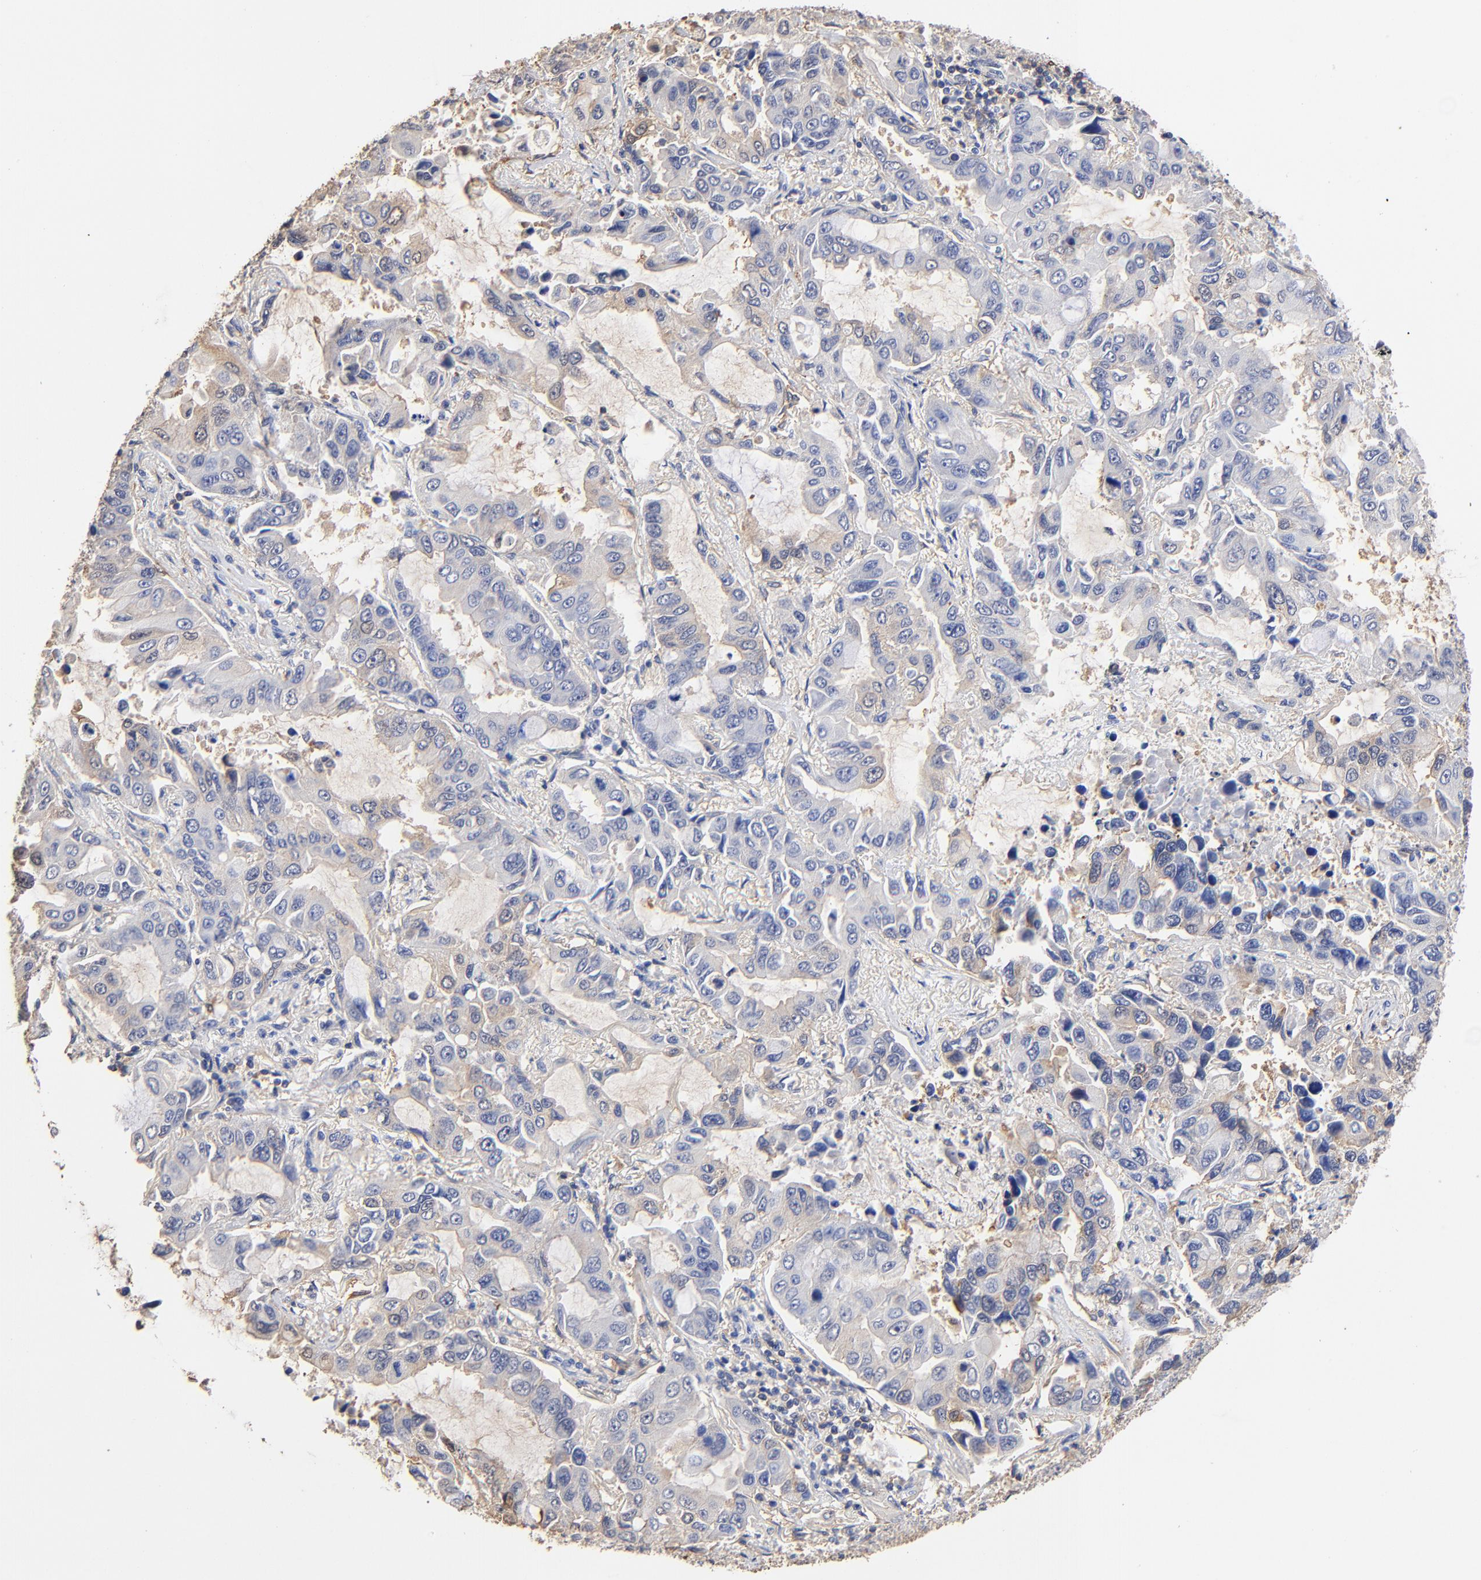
{"staining": {"intensity": "weak", "quantity": "<25%", "location": "cytoplasmic/membranous"}, "tissue": "lung cancer", "cell_type": "Tumor cells", "image_type": "cancer", "snomed": [{"axis": "morphology", "description": "Adenocarcinoma, NOS"}, {"axis": "topography", "description": "Lung"}], "caption": "Lung cancer (adenocarcinoma) was stained to show a protein in brown. There is no significant positivity in tumor cells. (DAB immunohistochemistry visualized using brightfield microscopy, high magnification).", "gene": "TAGLN2", "patient": {"sex": "male", "age": 64}}